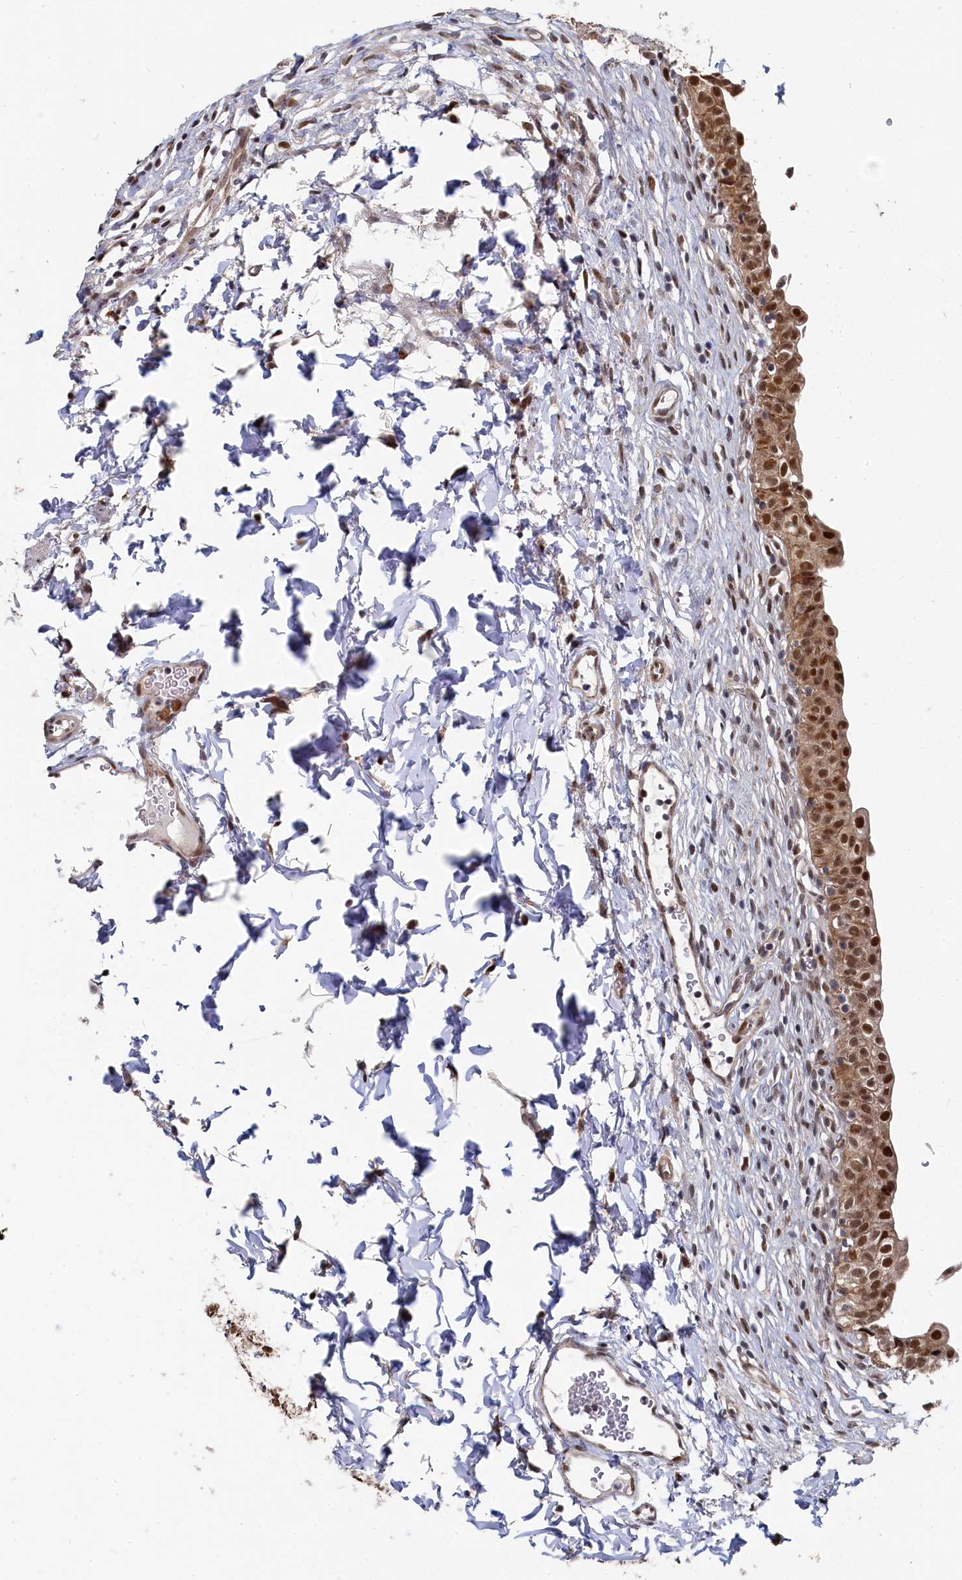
{"staining": {"intensity": "strong", "quantity": ">75%", "location": "cytoplasmic/membranous,nuclear"}, "tissue": "urinary bladder", "cell_type": "Urothelial cells", "image_type": "normal", "snomed": [{"axis": "morphology", "description": "Normal tissue, NOS"}, {"axis": "topography", "description": "Urinary bladder"}], "caption": "High-magnification brightfield microscopy of benign urinary bladder stained with DAB (3,3'-diaminobenzidine) (brown) and counterstained with hematoxylin (blue). urothelial cells exhibit strong cytoplasmic/membranous,nuclear positivity is seen in approximately>75% of cells. (IHC, brightfield microscopy, high magnification).", "gene": "BUB3", "patient": {"sex": "male", "age": 55}}